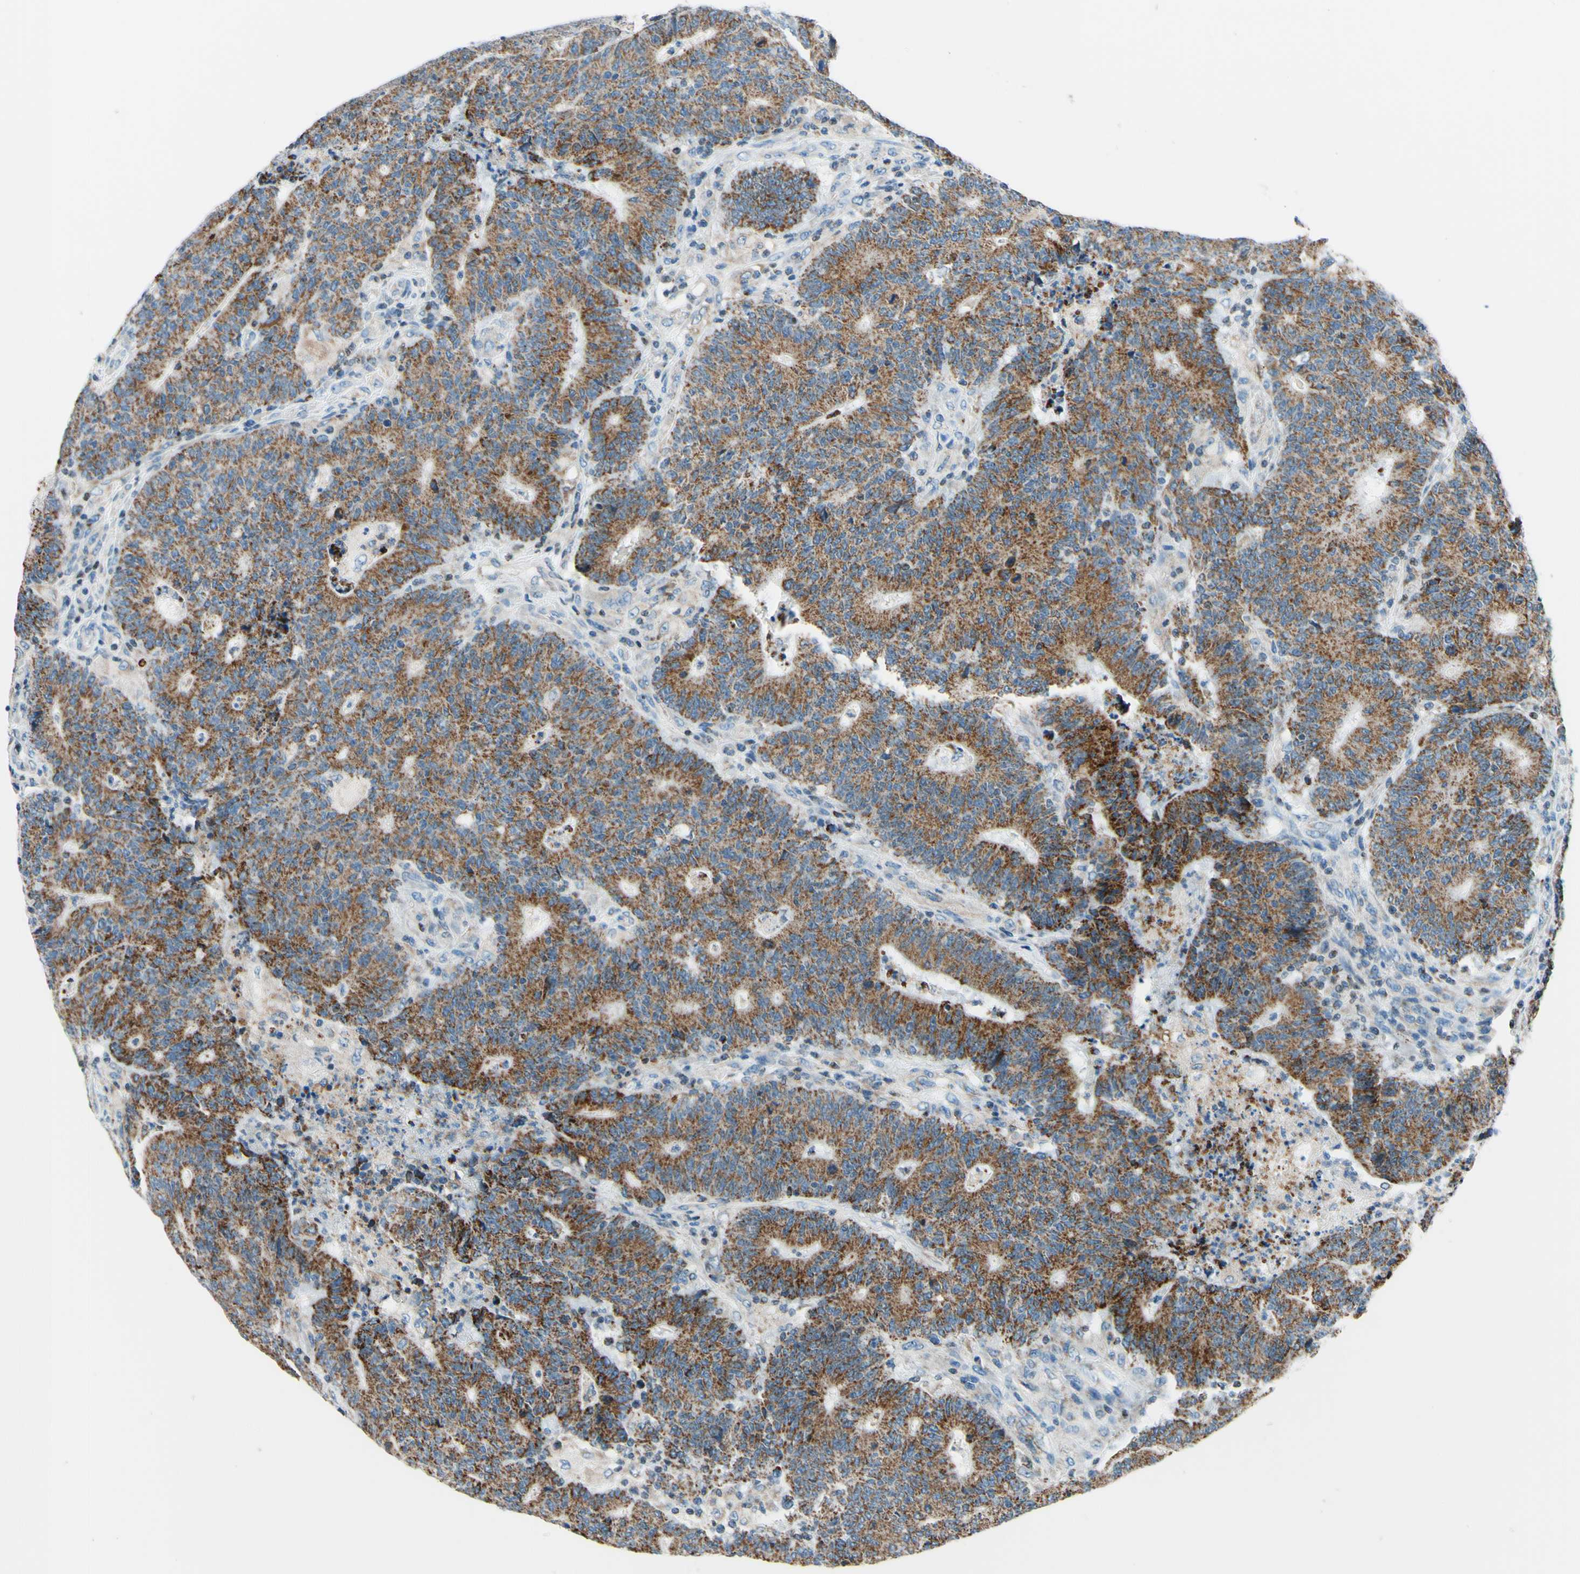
{"staining": {"intensity": "moderate", "quantity": ">75%", "location": "cytoplasmic/membranous"}, "tissue": "colorectal cancer", "cell_type": "Tumor cells", "image_type": "cancer", "snomed": [{"axis": "morphology", "description": "Normal tissue, NOS"}, {"axis": "morphology", "description": "Adenocarcinoma, NOS"}, {"axis": "topography", "description": "Colon"}], "caption": "DAB immunohistochemical staining of colorectal adenocarcinoma reveals moderate cytoplasmic/membranous protein expression in approximately >75% of tumor cells.", "gene": "CBX7", "patient": {"sex": "female", "age": 75}}